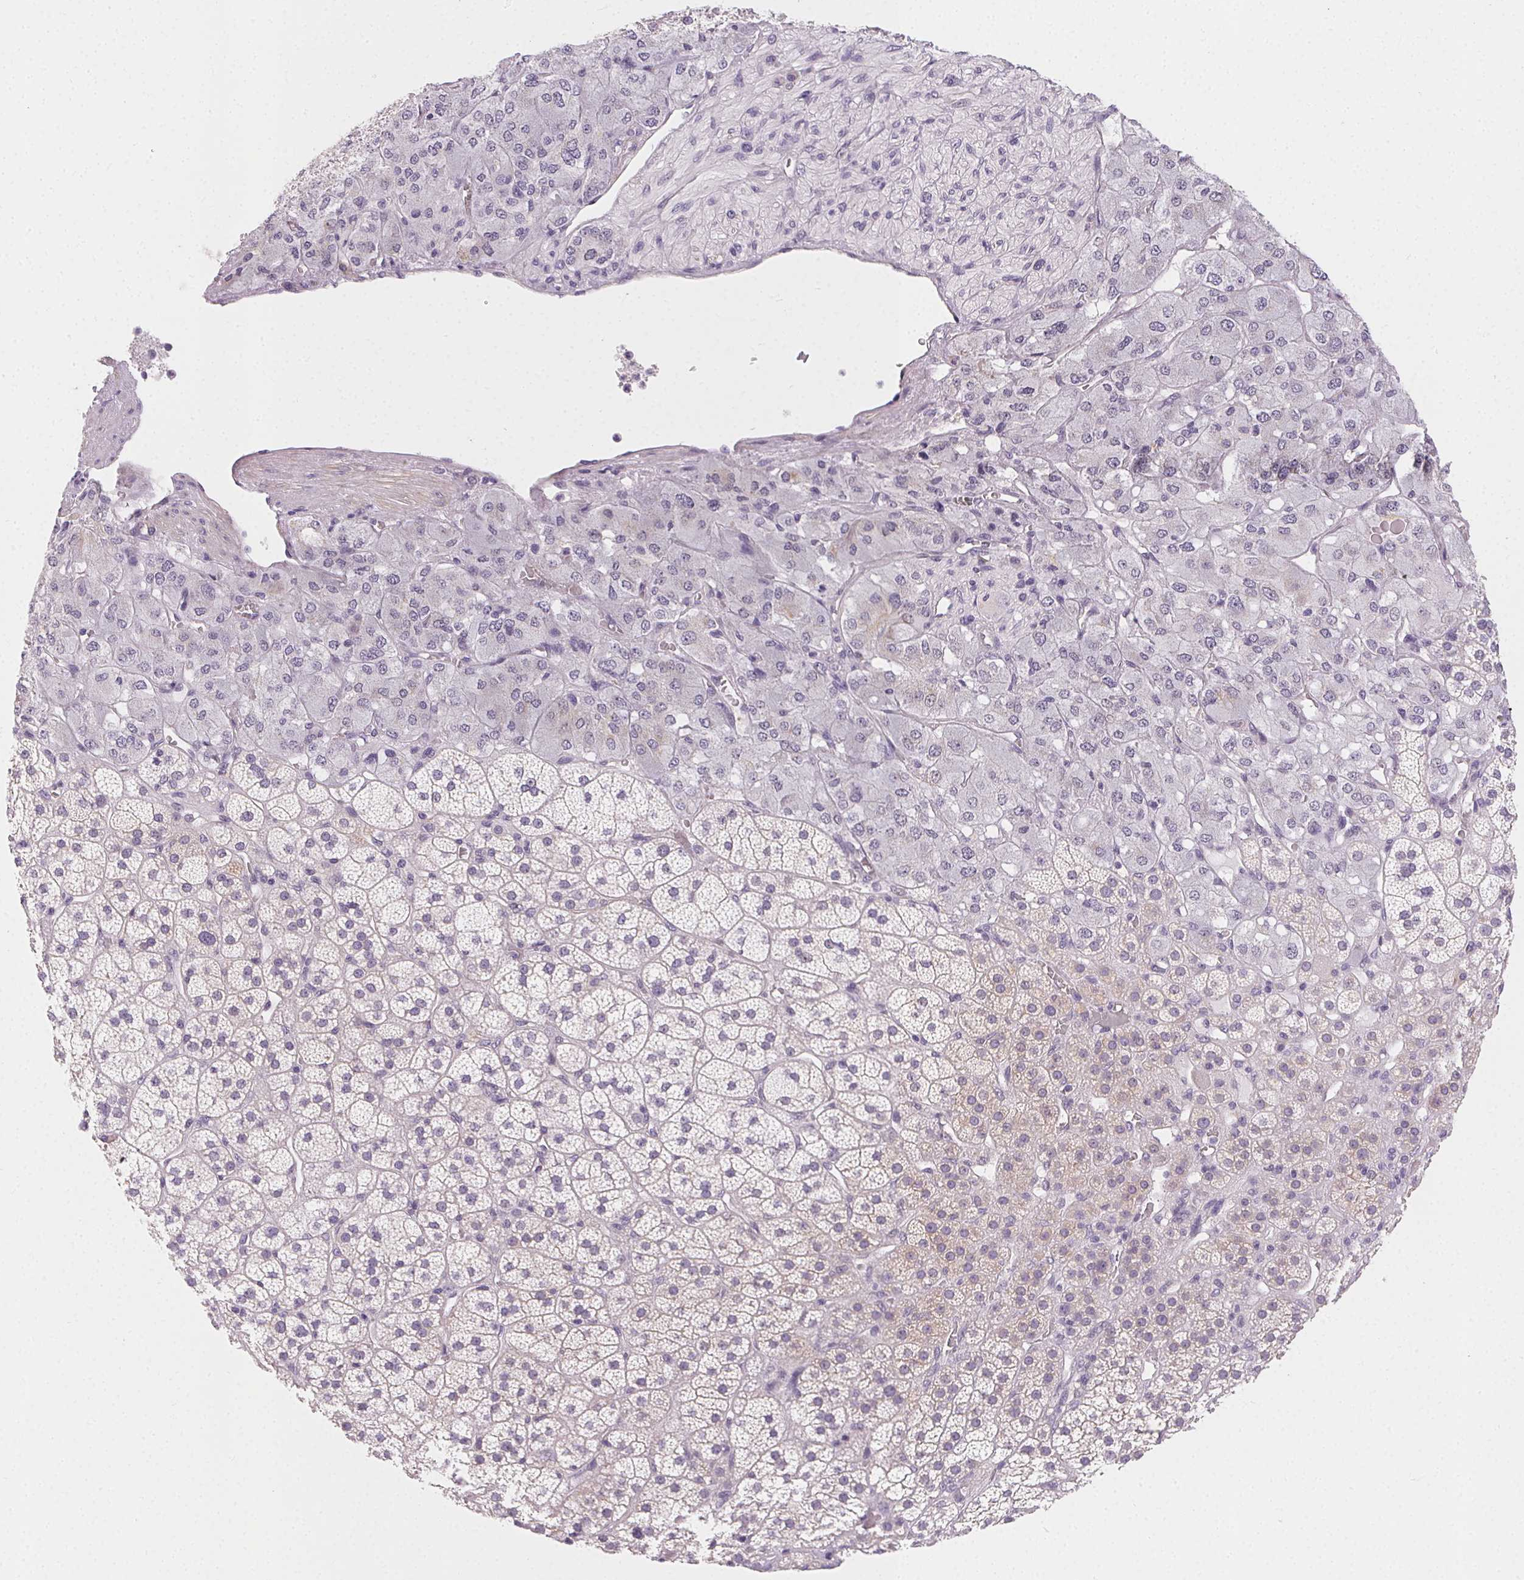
{"staining": {"intensity": "weak", "quantity": "<25%", "location": "cytoplasmic/membranous"}, "tissue": "adrenal gland", "cell_type": "Glandular cells", "image_type": "normal", "snomed": [{"axis": "morphology", "description": "Normal tissue, NOS"}, {"axis": "topography", "description": "Adrenal gland"}], "caption": "High power microscopy image of an immunohistochemistry image of normal adrenal gland, revealing no significant positivity in glandular cells.", "gene": "CSN1S1", "patient": {"sex": "female", "age": 60}}